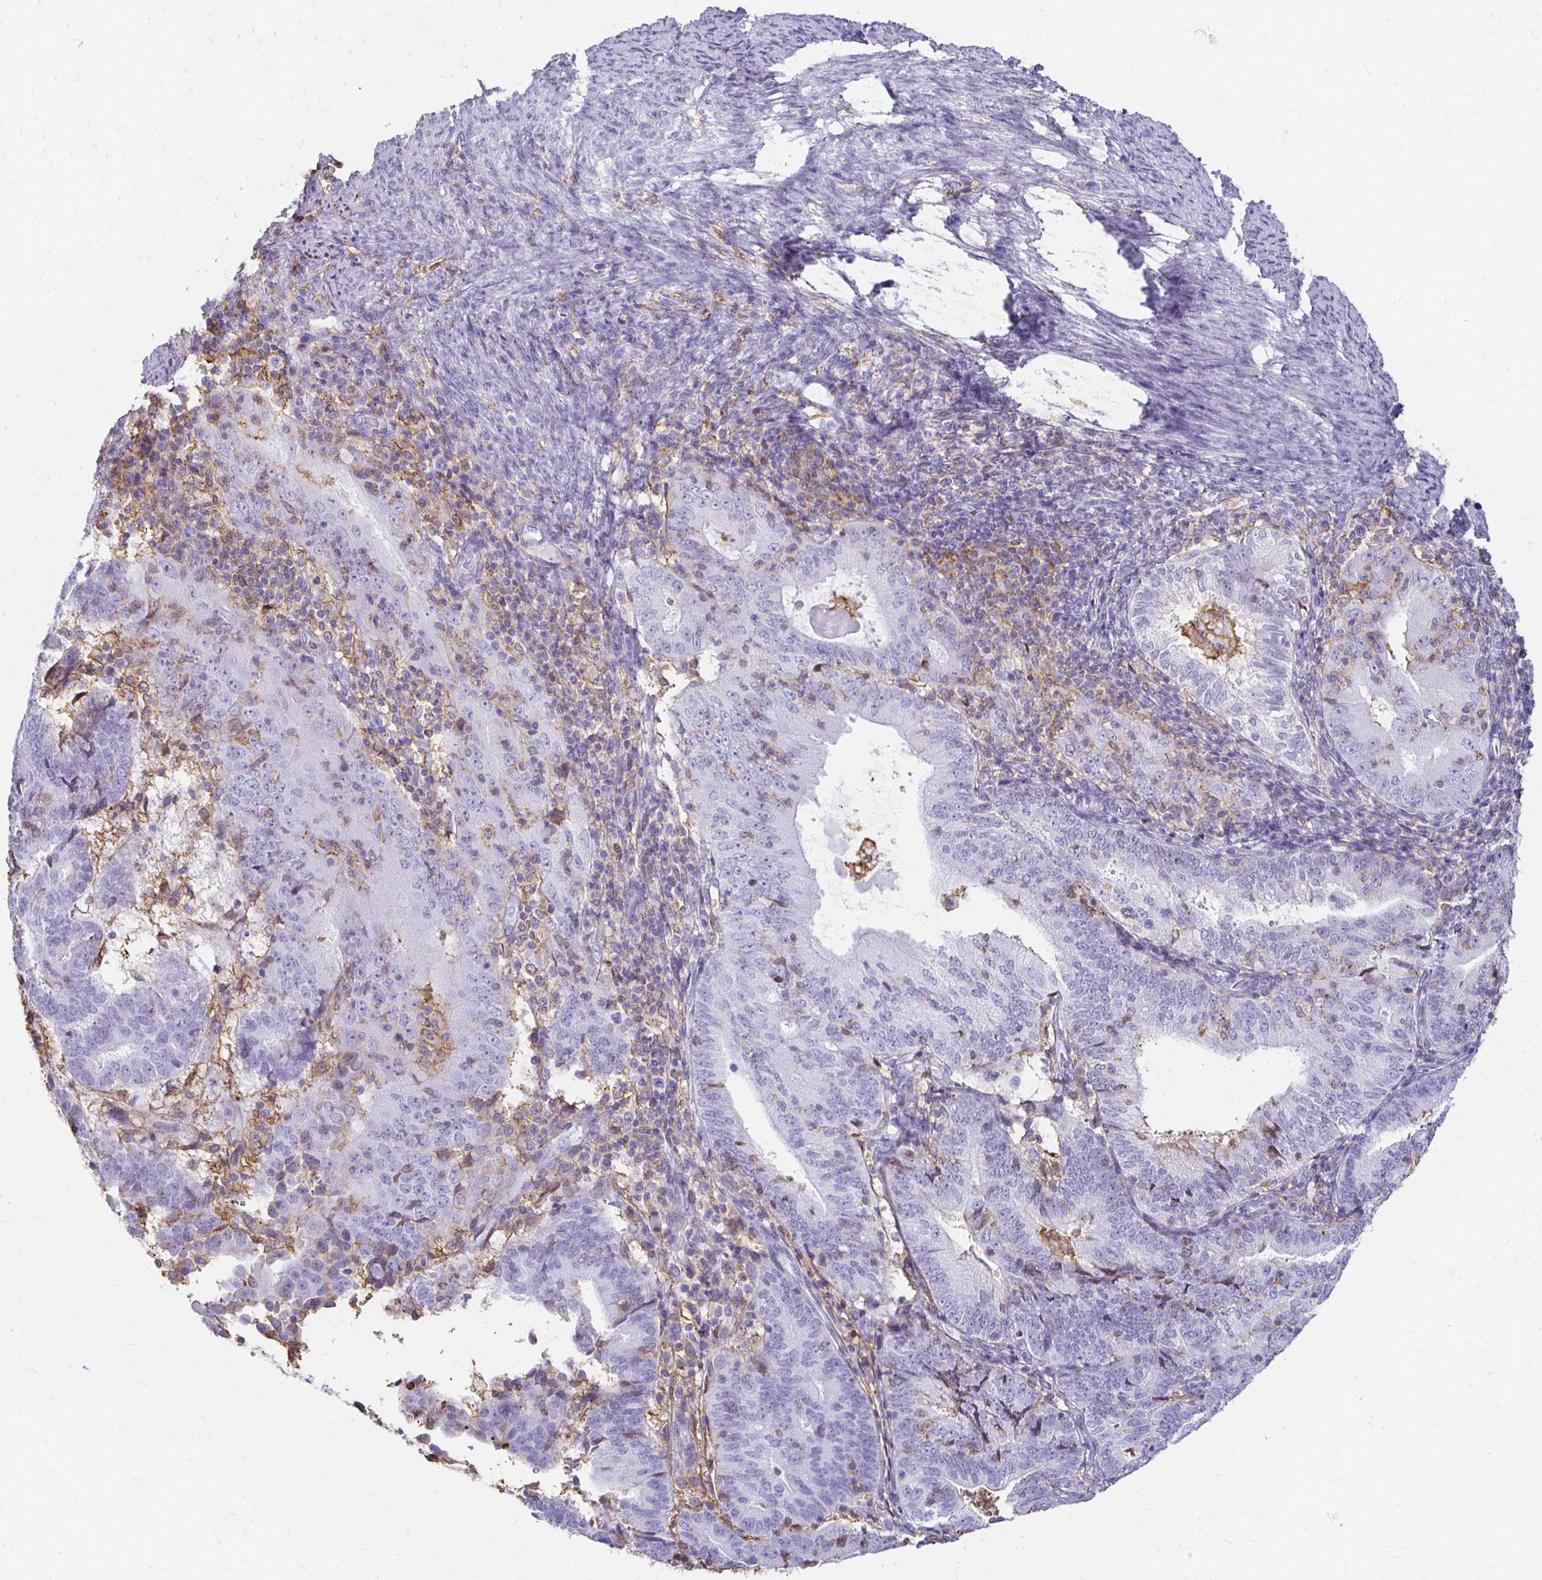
{"staining": {"intensity": "negative", "quantity": "none", "location": "none"}, "tissue": "endometrial cancer", "cell_type": "Tumor cells", "image_type": "cancer", "snomed": [{"axis": "morphology", "description": "Adenocarcinoma, NOS"}, {"axis": "topography", "description": "Endometrium"}], "caption": "Immunohistochemistry histopathology image of adenocarcinoma (endometrial) stained for a protein (brown), which demonstrates no staining in tumor cells. Nuclei are stained in blue.", "gene": "TAS1R3", "patient": {"sex": "female", "age": 70}}